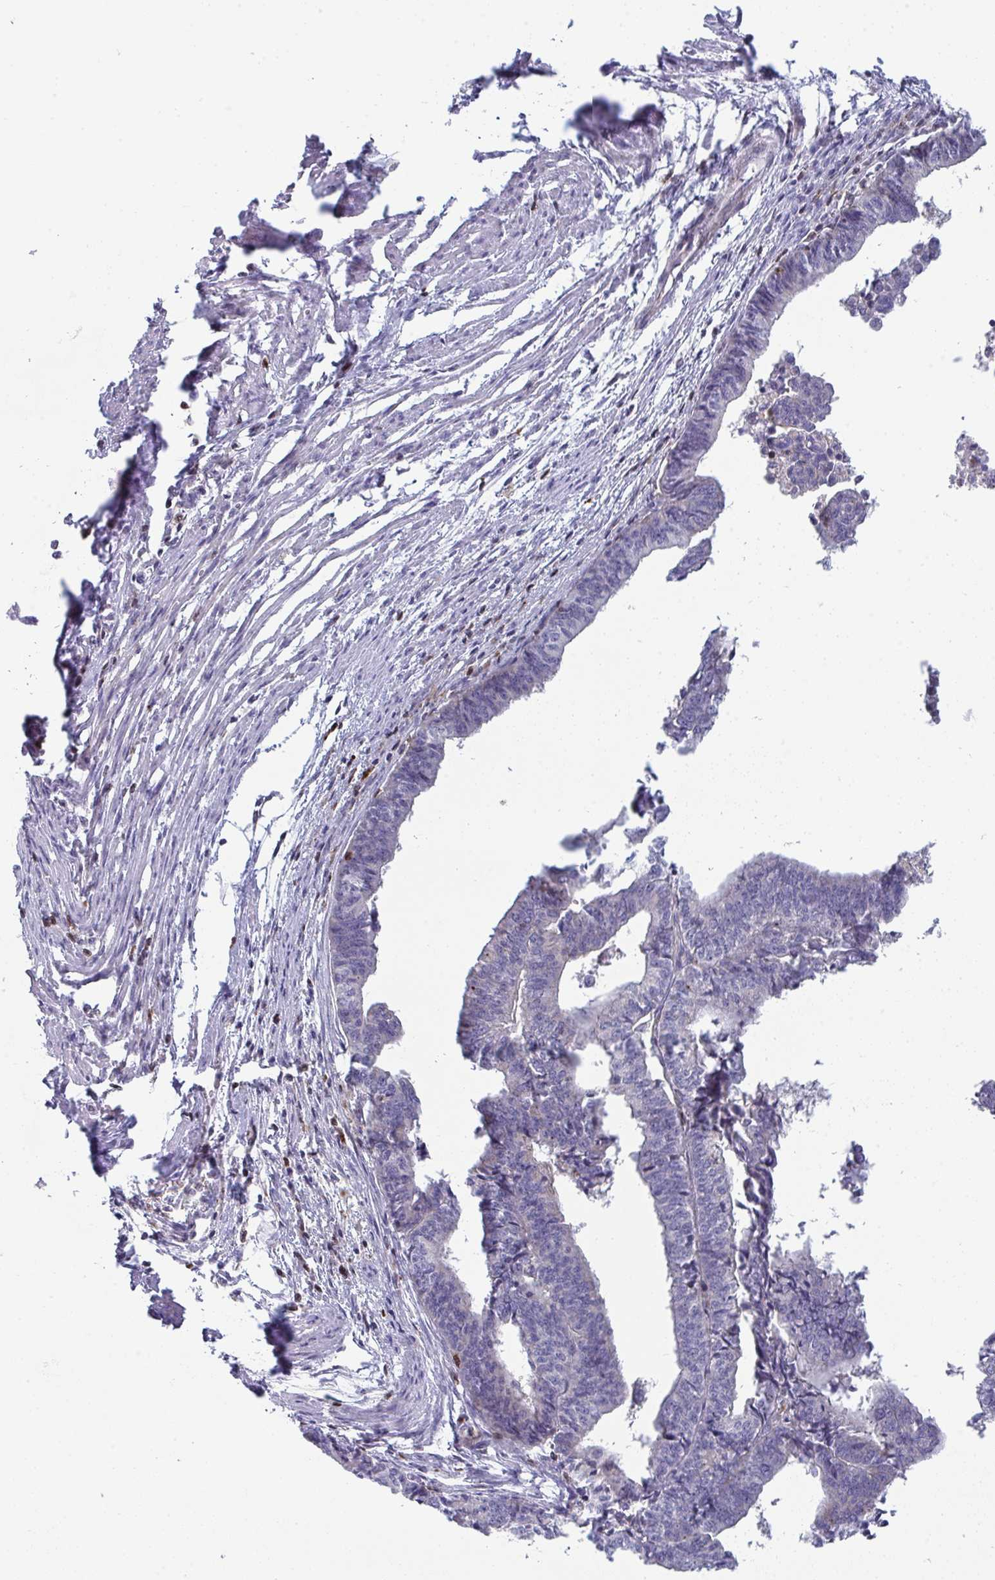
{"staining": {"intensity": "negative", "quantity": "none", "location": "none"}, "tissue": "endometrial cancer", "cell_type": "Tumor cells", "image_type": "cancer", "snomed": [{"axis": "morphology", "description": "Adenocarcinoma, NOS"}, {"axis": "topography", "description": "Endometrium"}], "caption": "DAB (3,3'-diaminobenzidine) immunohistochemical staining of human endometrial cancer (adenocarcinoma) displays no significant expression in tumor cells. (Stains: DAB immunohistochemistry with hematoxylin counter stain, Microscopy: brightfield microscopy at high magnification).", "gene": "AOC2", "patient": {"sex": "female", "age": 65}}